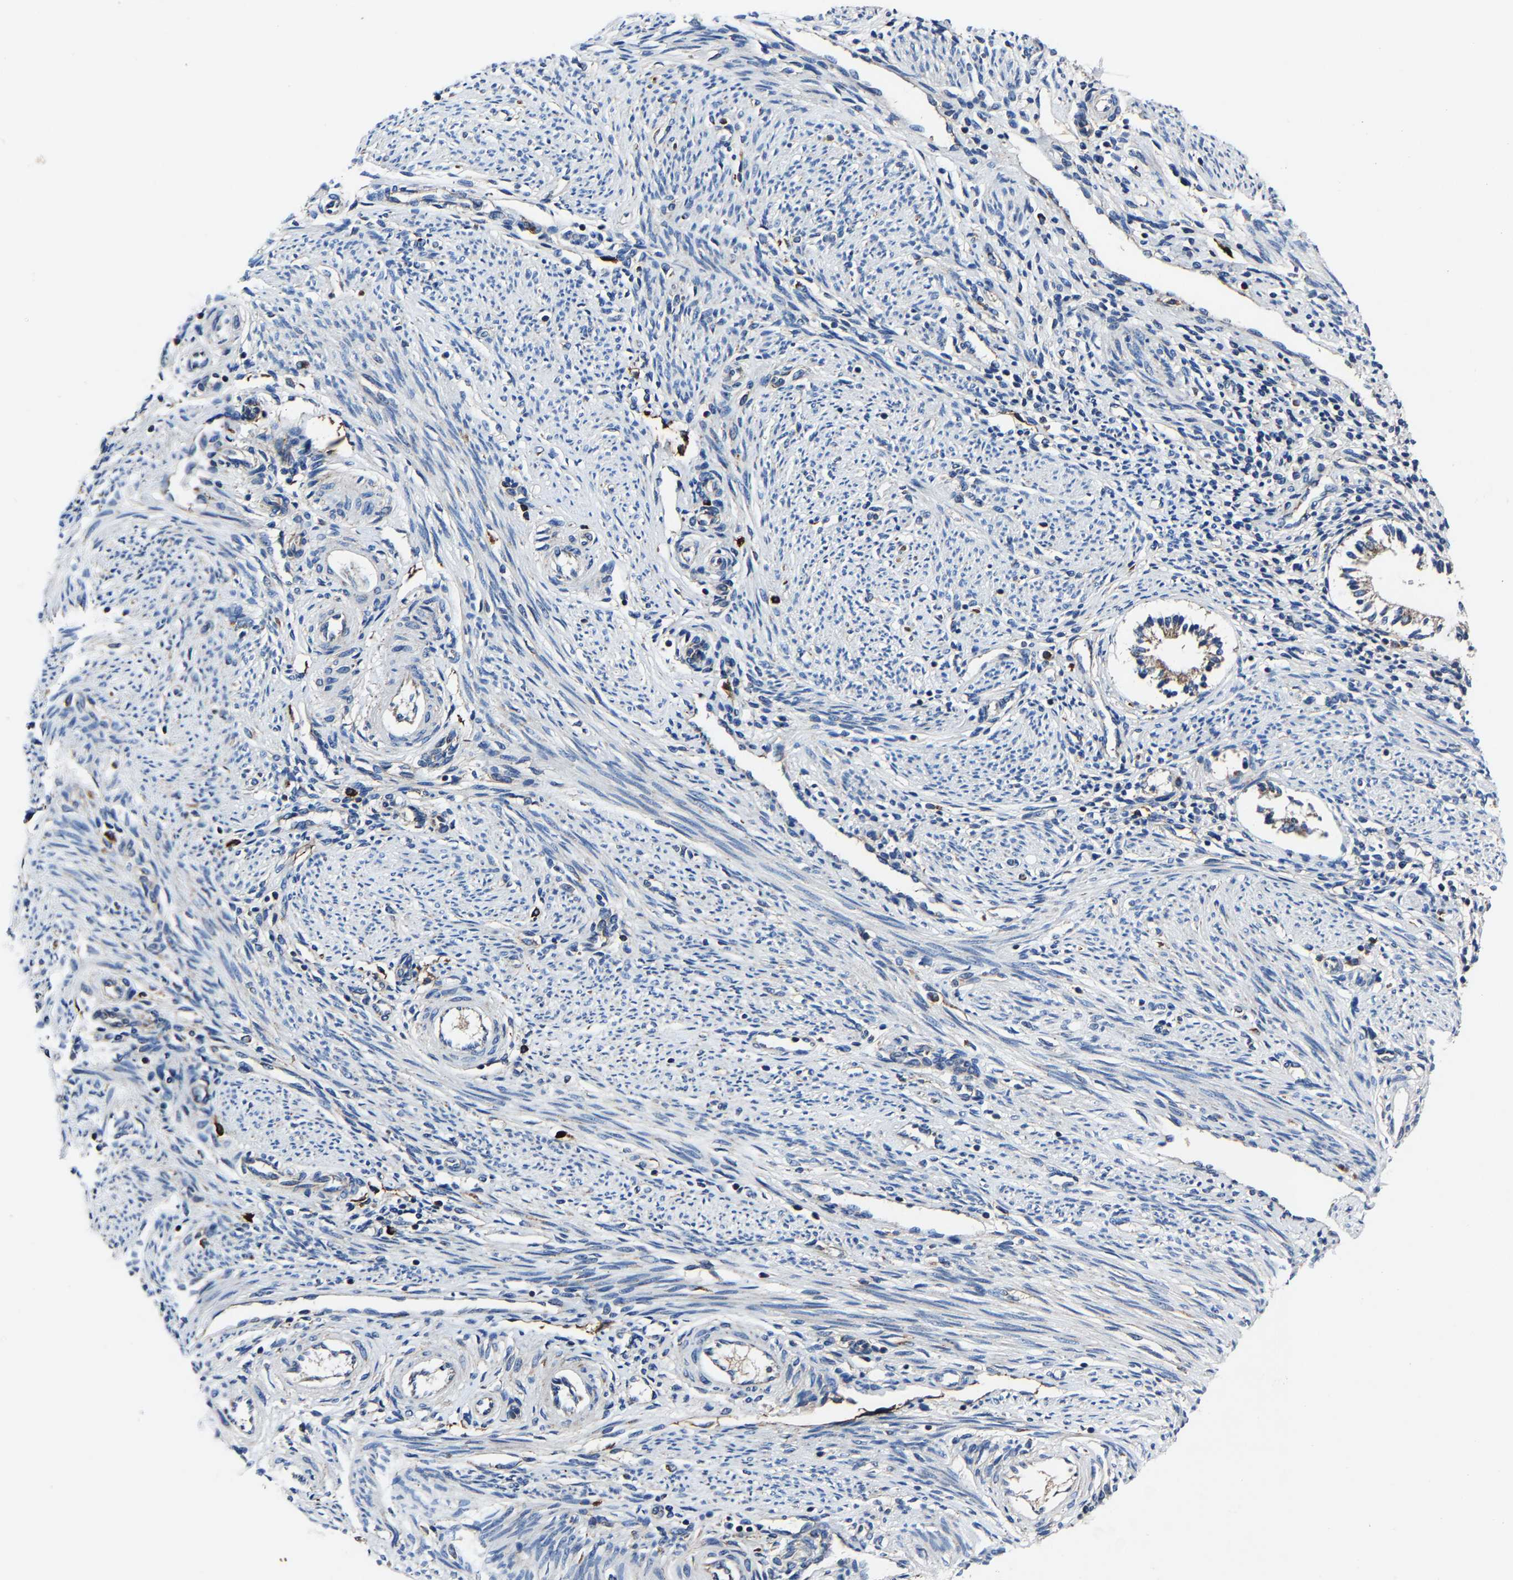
{"staining": {"intensity": "moderate", "quantity": "25%-75%", "location": "cytoplasmic/membranous"}, "tissue": "endometrium", "cell_type": "Cells in endometrial stroma", "image_type": "normal", "snomed": [{"axis": "morphology", "description": "Normal tissue, NOS"}, {"axis": "topography", "description": "Endometrium"}], "caption": "Immunohistochemical staining of unremarkable human endometrium demonstrates medium levels of moderate cytoplasmic/membranous expression in about 25%-75% of cells in endometrial stroma. (IHC, brightfield microscopy, high magnification).", "gene": "KIAA1958", "patient": {"sex": "female", "age": 42}}